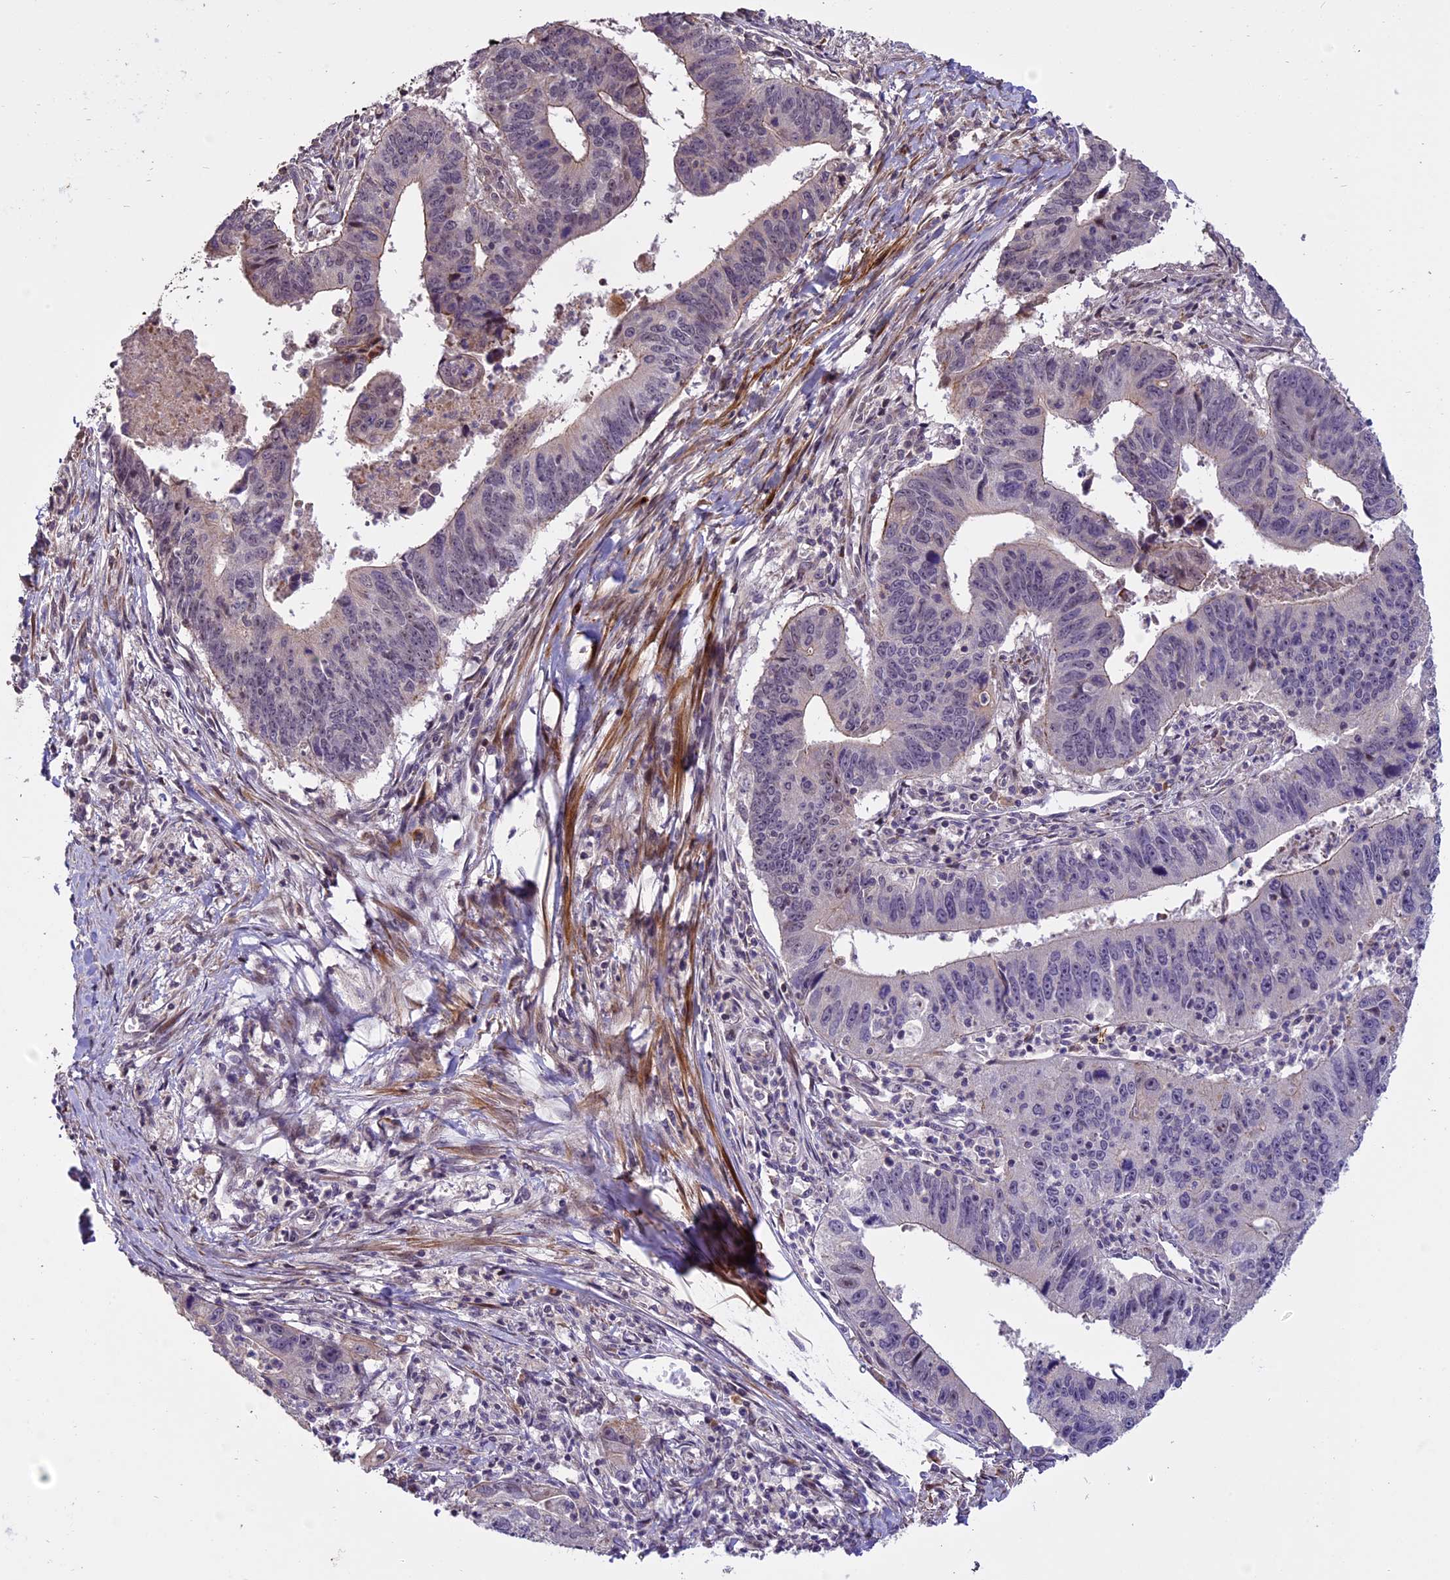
{"staining": {"intensity": "negative", "quantity": "none", "location": "none"}, "tissue": "stomach cancer", "cell_type": "Tumor cells", "image_type": "cancer", "snomed": [{"axis": "morphology", "description": "Adenocarcinoma, NOS"}, {"axis": "topography", "description": "Stomach"}], "caption": "There is no significant expression in tumor cells of stomach cancer. (Stains: DAB IHC with hematoxylin counter stain, Microscopy: brightfield microscopy at high magnification).", "gene": "ENHO", "patient": {"sex": "male", "age": 59}}